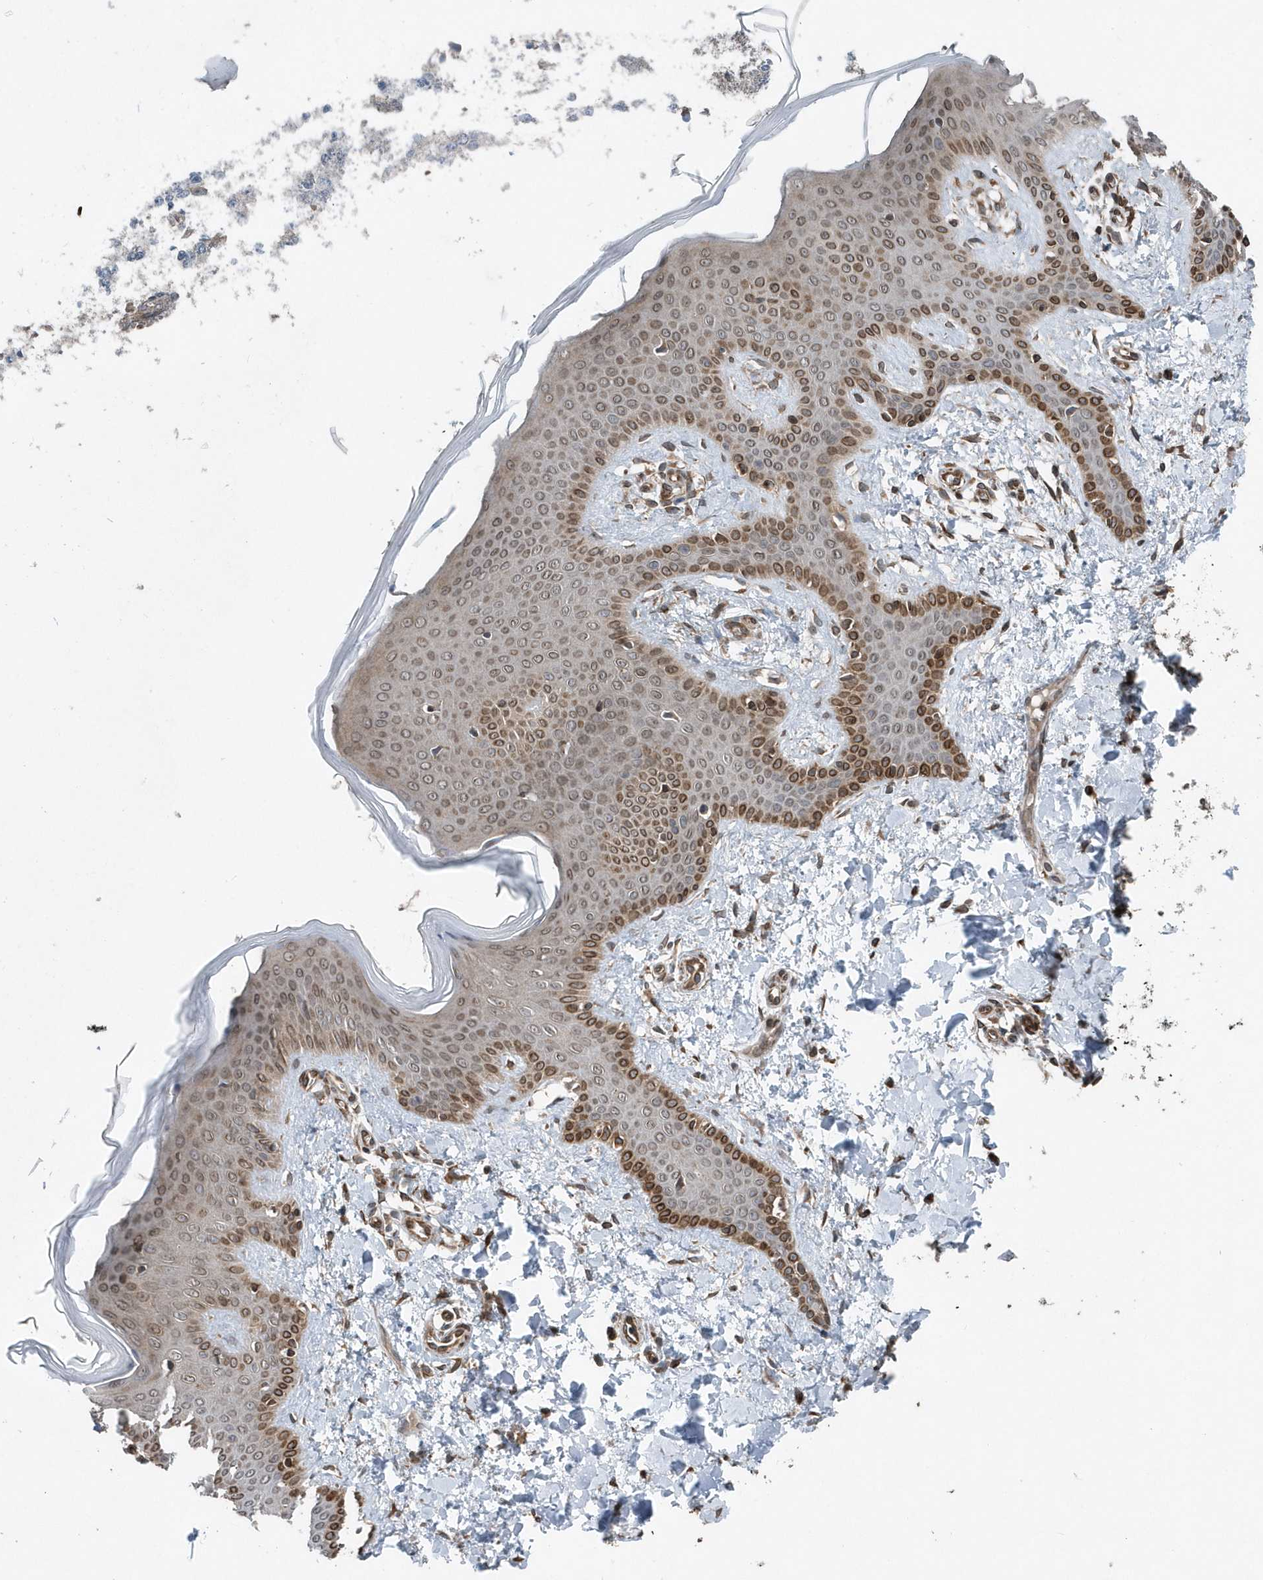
{"staining": {"intensity": "moderate", "quantity": "25%-75%", "location": "cytoplasmic/membranous"}, "tissue": "skin", "cell_type": "Fibroblasts", "image_type": "normal", "snomed": [{"axis": "morphology", "description": "Normal tissue, NOS"}, {"axis": "topography", "description": "Skin"}], "caption": "About 25%-75% of fibroblasts in unremarkable human skin demonstrate moderate cytoplasmic/membranous protein positivity as visualized by brown immunohistochemical staining.", "gene": "MCC", "patient": {"sex": "male", "age": 36}}